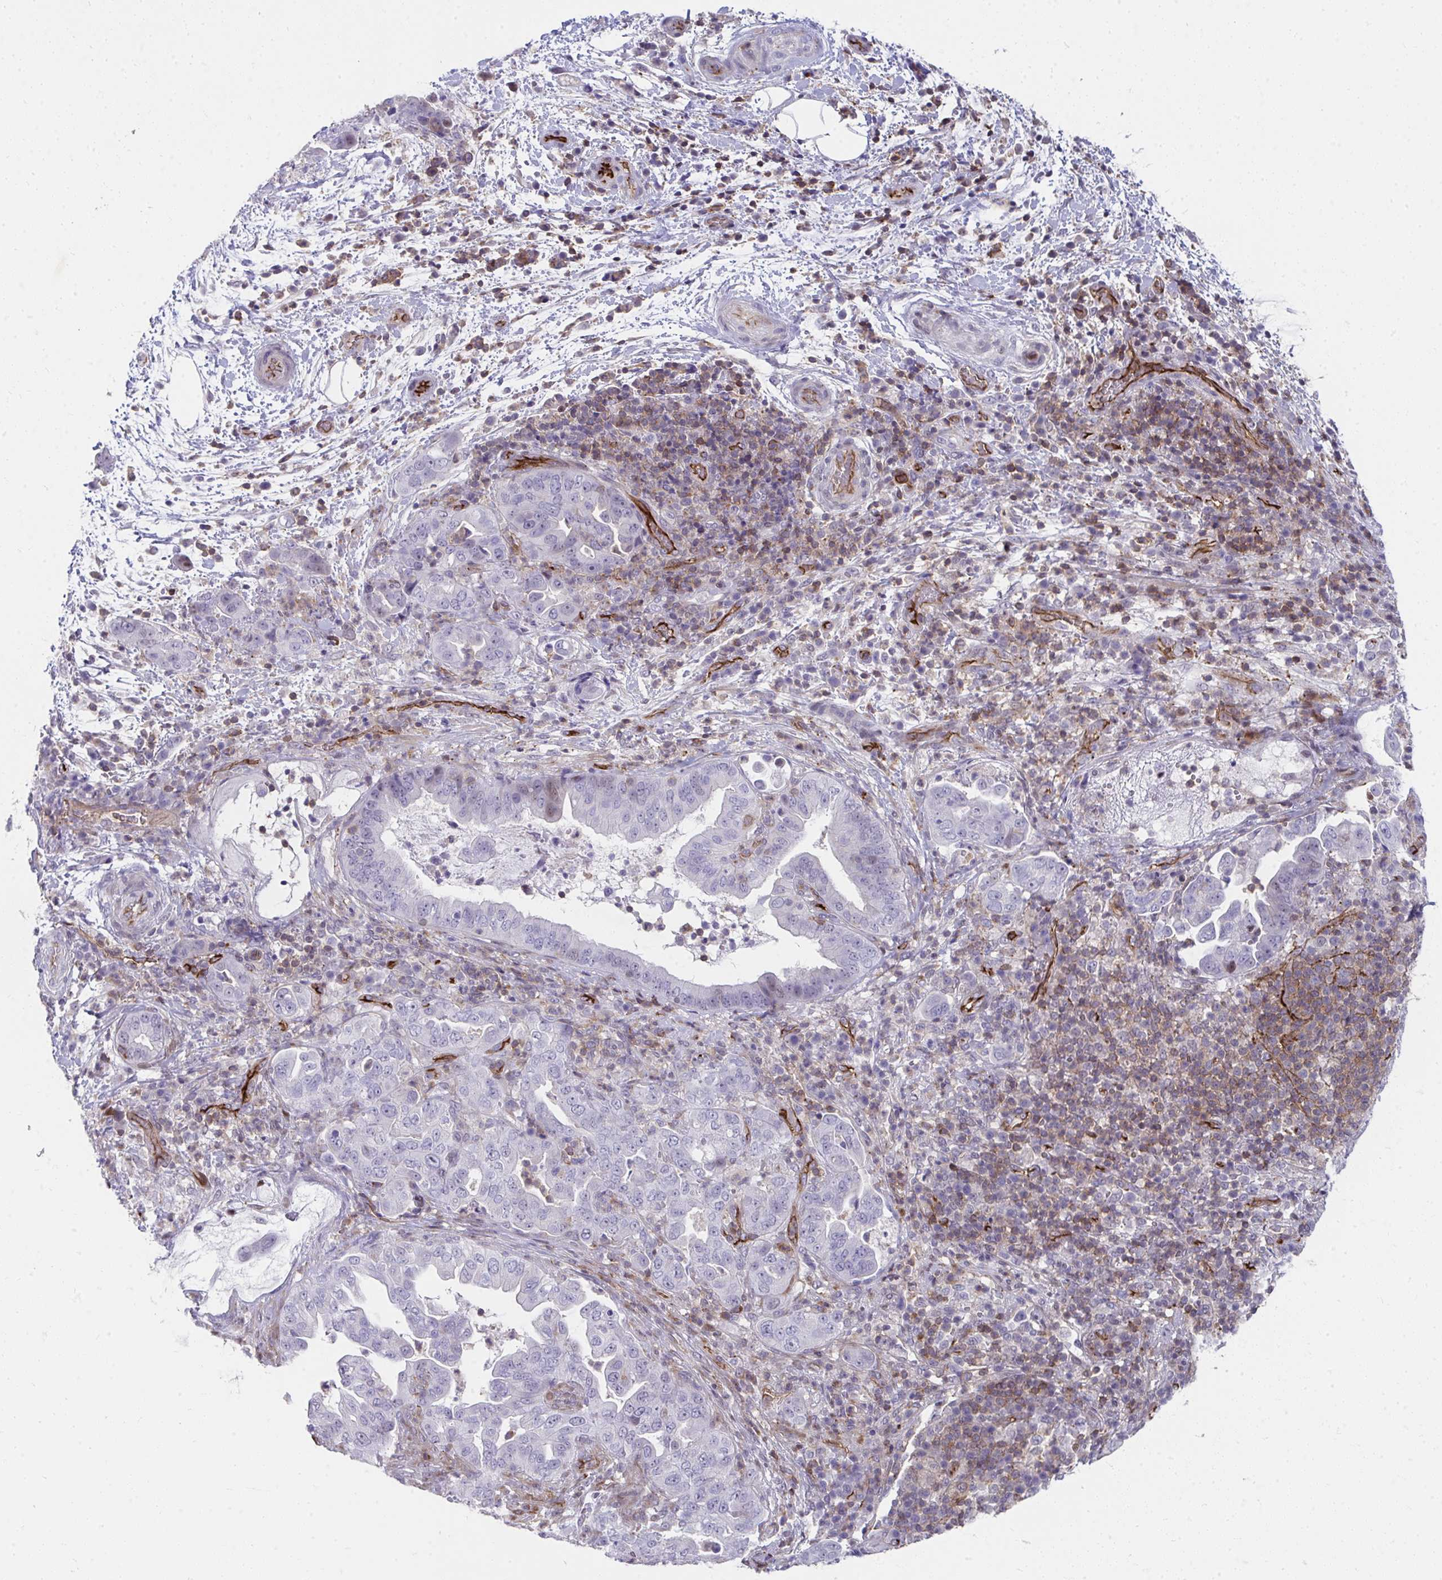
{"staining": {"intensity": "negative", "quantity": "none", "location": "none"}, "tissue": "pancreatic cancer", "cell_type": "Tumor cells", "image_type": "cancer", "snomed": [{"axis": "morphology", "description": "Normal tissue, NOS"}, {"axis": "morphology", "description": "Adenocarcinoma, NOS"}, {"axis": "topography", "description": "Lymph node"}, {"axis": "topography", "description": "Pancreas"}], "caption": "A high-resolution histopathology image shows immunohistochemistry (IHC) staining of pancreatic adenocarcinoma, which displays no significant positivity in tumor cells.", "gene": "FOXN3", "patient": {"sex": "female", "age": 67}}